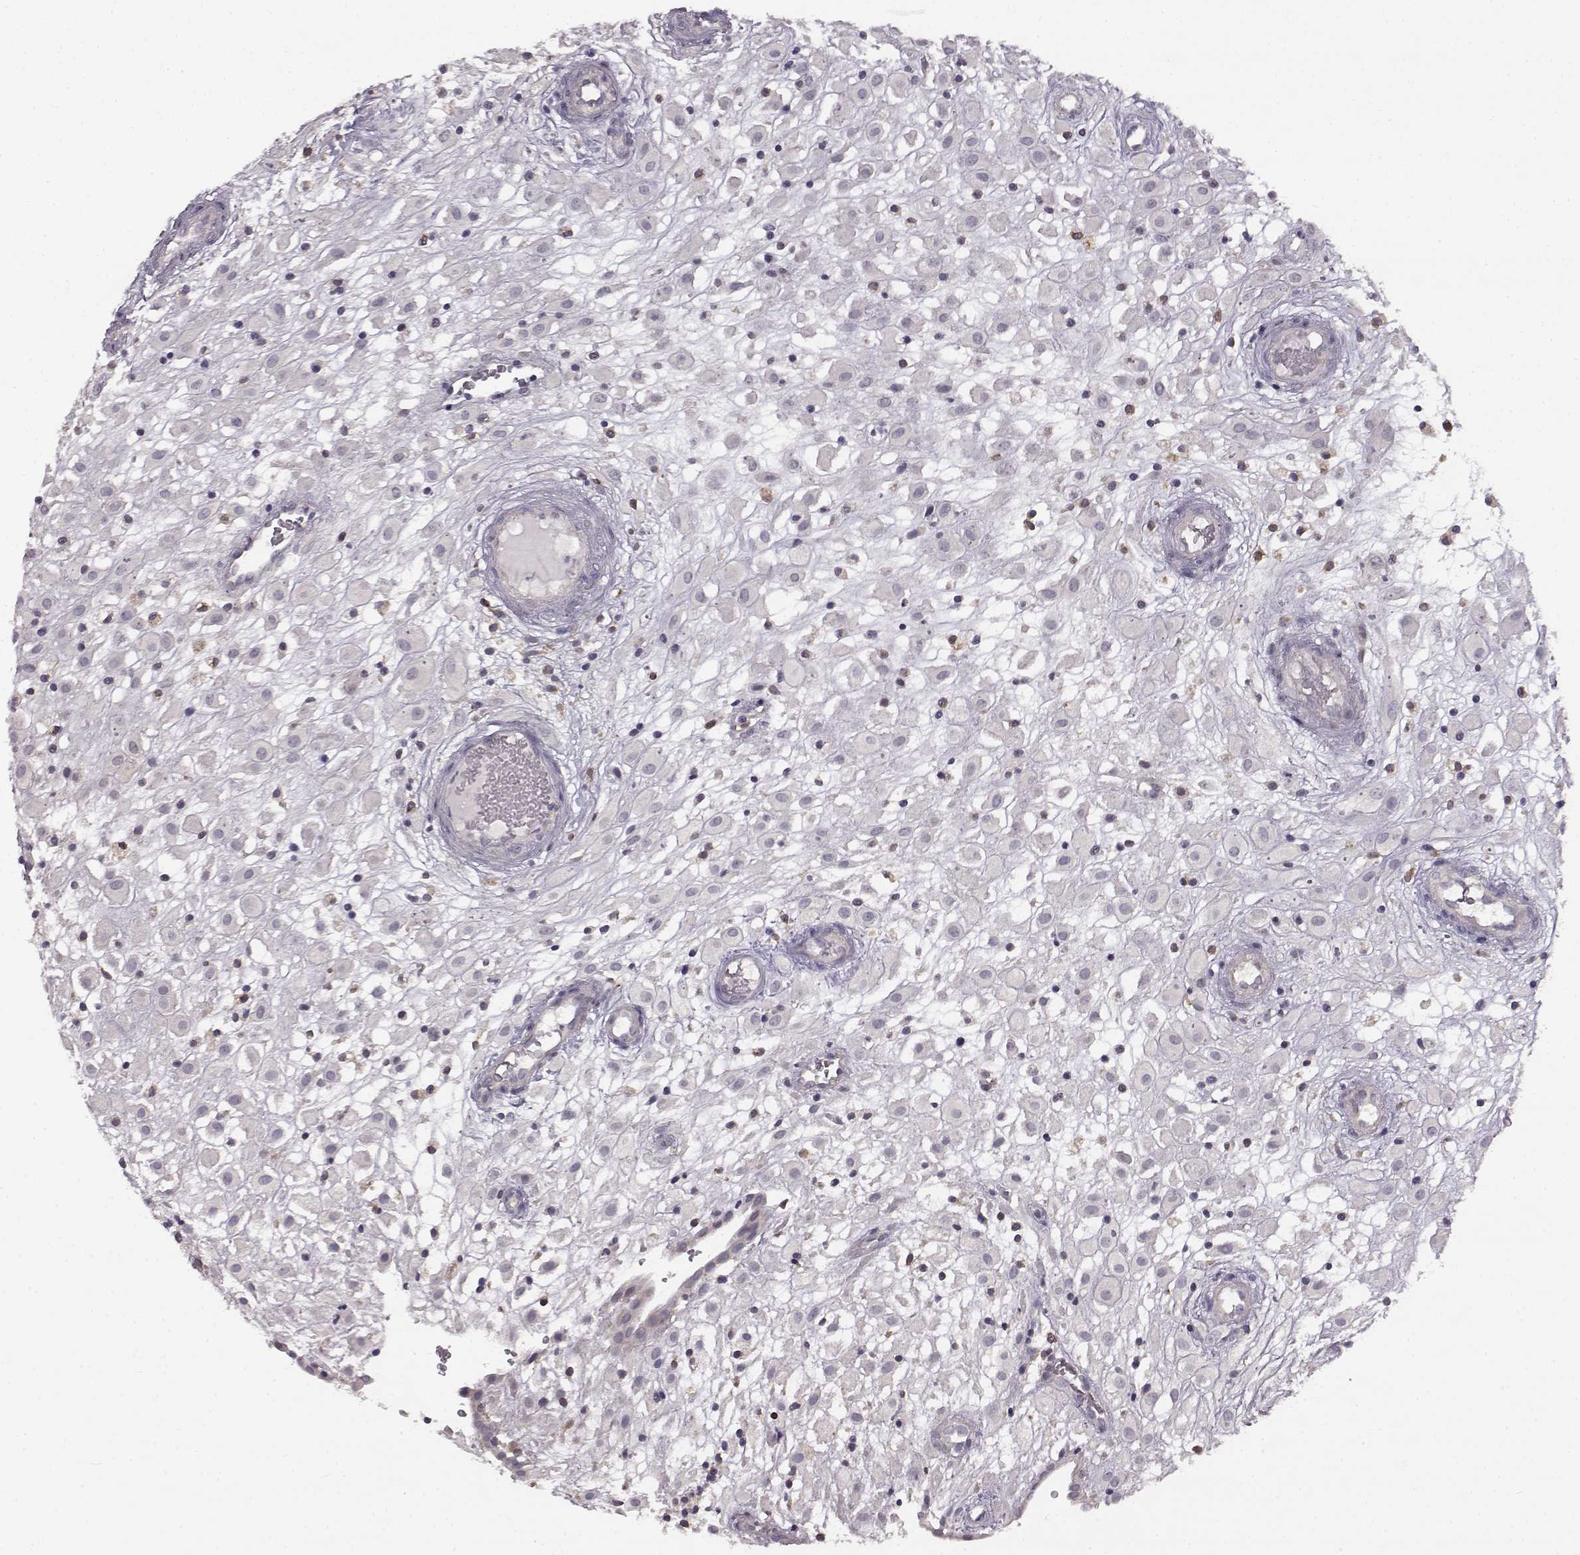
{"staining": {"intensity": "negative", "quantity": "none", "location": "none"}, "tissue": "placenta", "cell_type": "Decidual cells", "image_type": "normal", "snomed": [{"axis": "morphology", "description": "Normal tissue, NOS"}, {"axis": "topography", "description": "Placenta"}], "caption": "An immunohistochemistry (IHC) micrograph of benign placenta is shown. There is no staining in decidual cells of placenta. (Immunohistochemistry (ihc), brightfield microscopy, high magnification).", "gene": "SPAG17", "patient": {"sex": "female", "age": 24}}